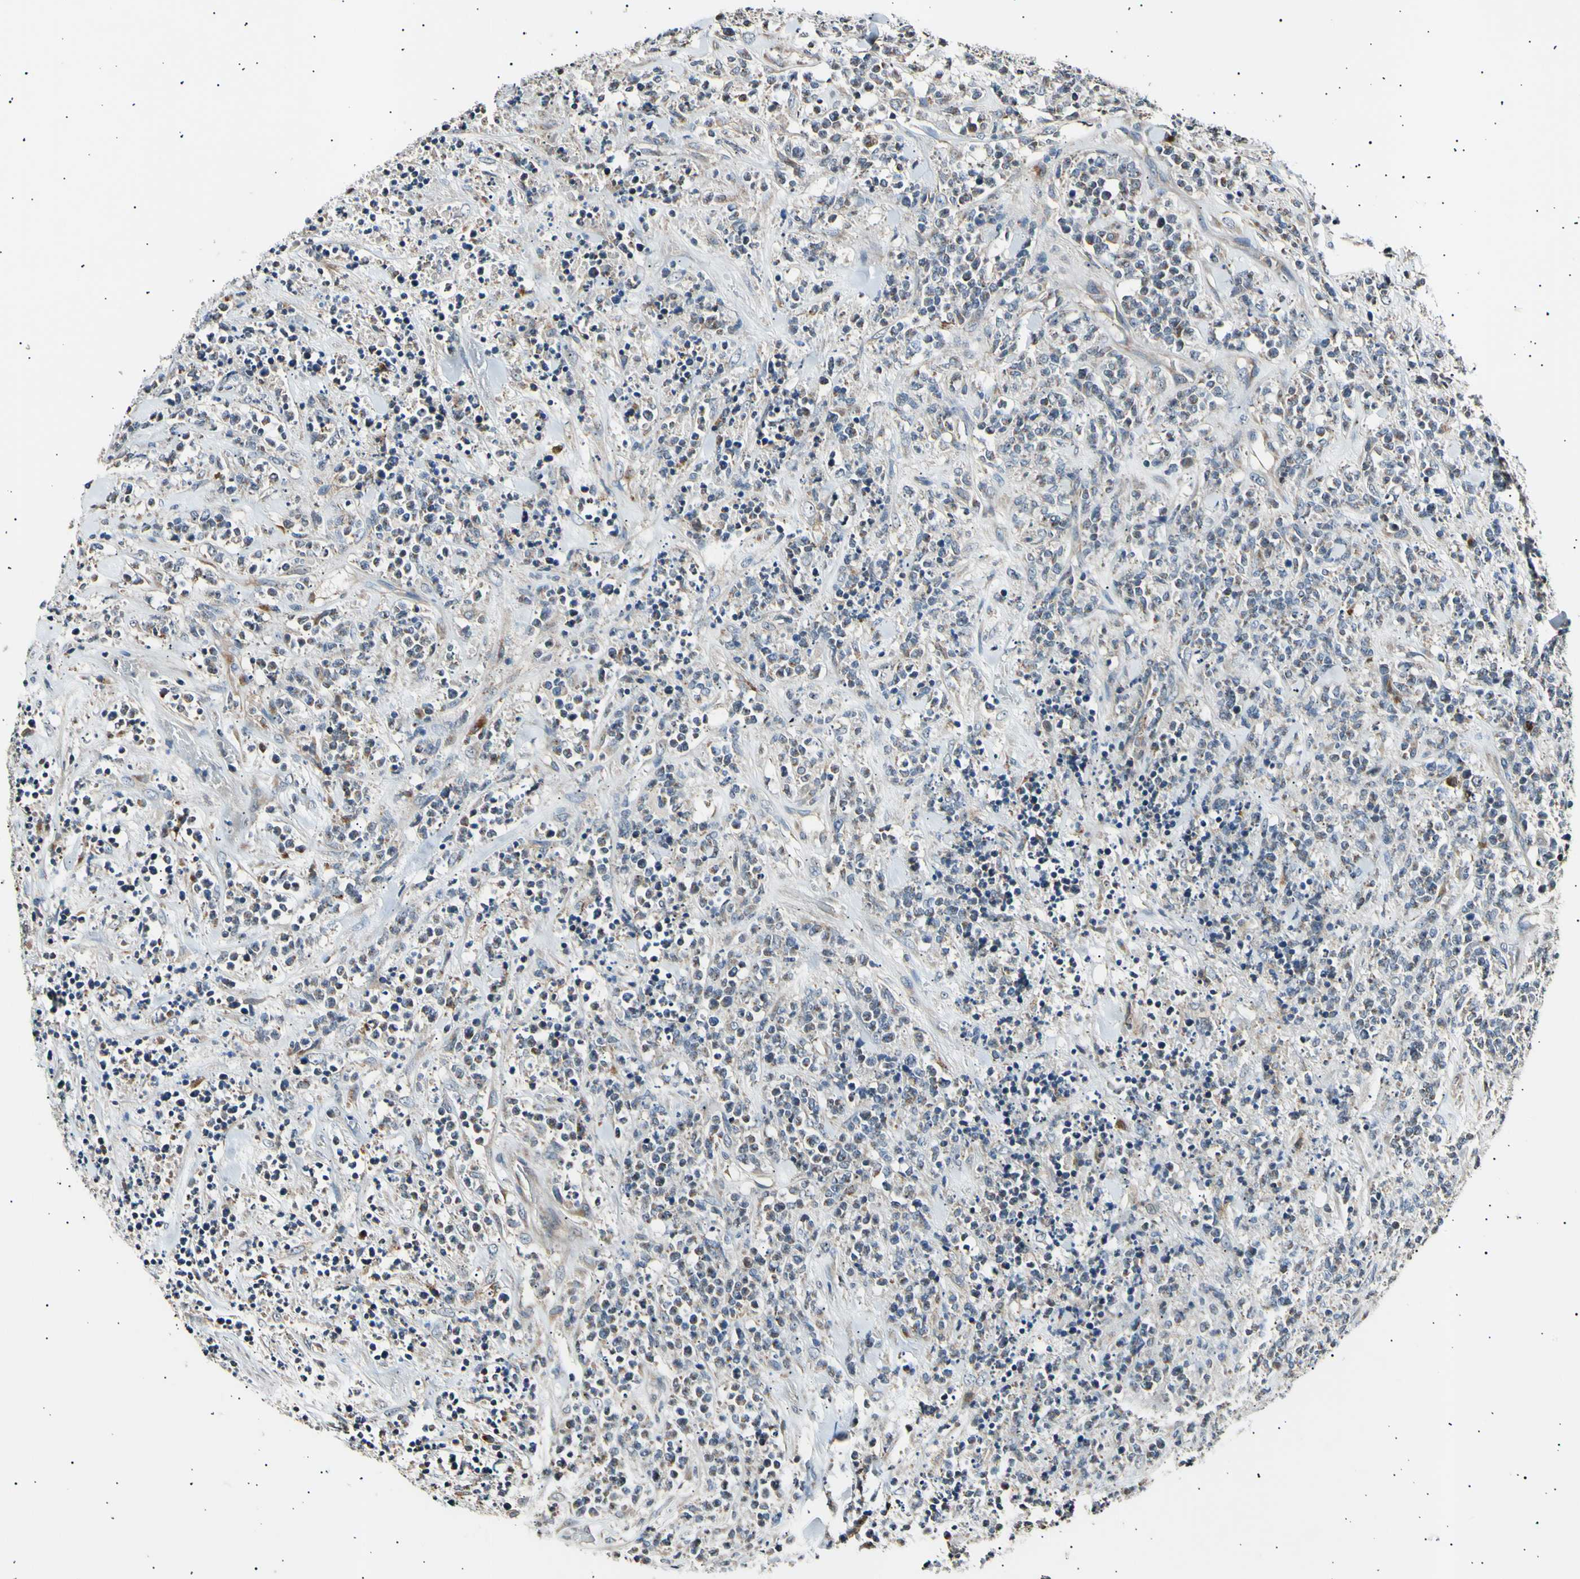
{"staining": {"intensity": "weak", "quantity": ">75%", "location": "nuclear"}, "tissue": "lymphoma", "cell_type": "Tumor cells", "image_type": "cancer", "snomed": [{"axis": "morphology", "description": "Malignant lymphoma, non-Hodgkin's type, High grade"}, {"axis": "topography", "description": "Soft tissue"}], "caption": "There is low levels of weak nuclear expression in tumor cells of malignant lymphoma, non-Hodgkin's type (high-grade), as demonstrated by immunohistochemical staining (brown color).", "gene": "ITGA6", "patient": {"sex": "male", "age": 18}}